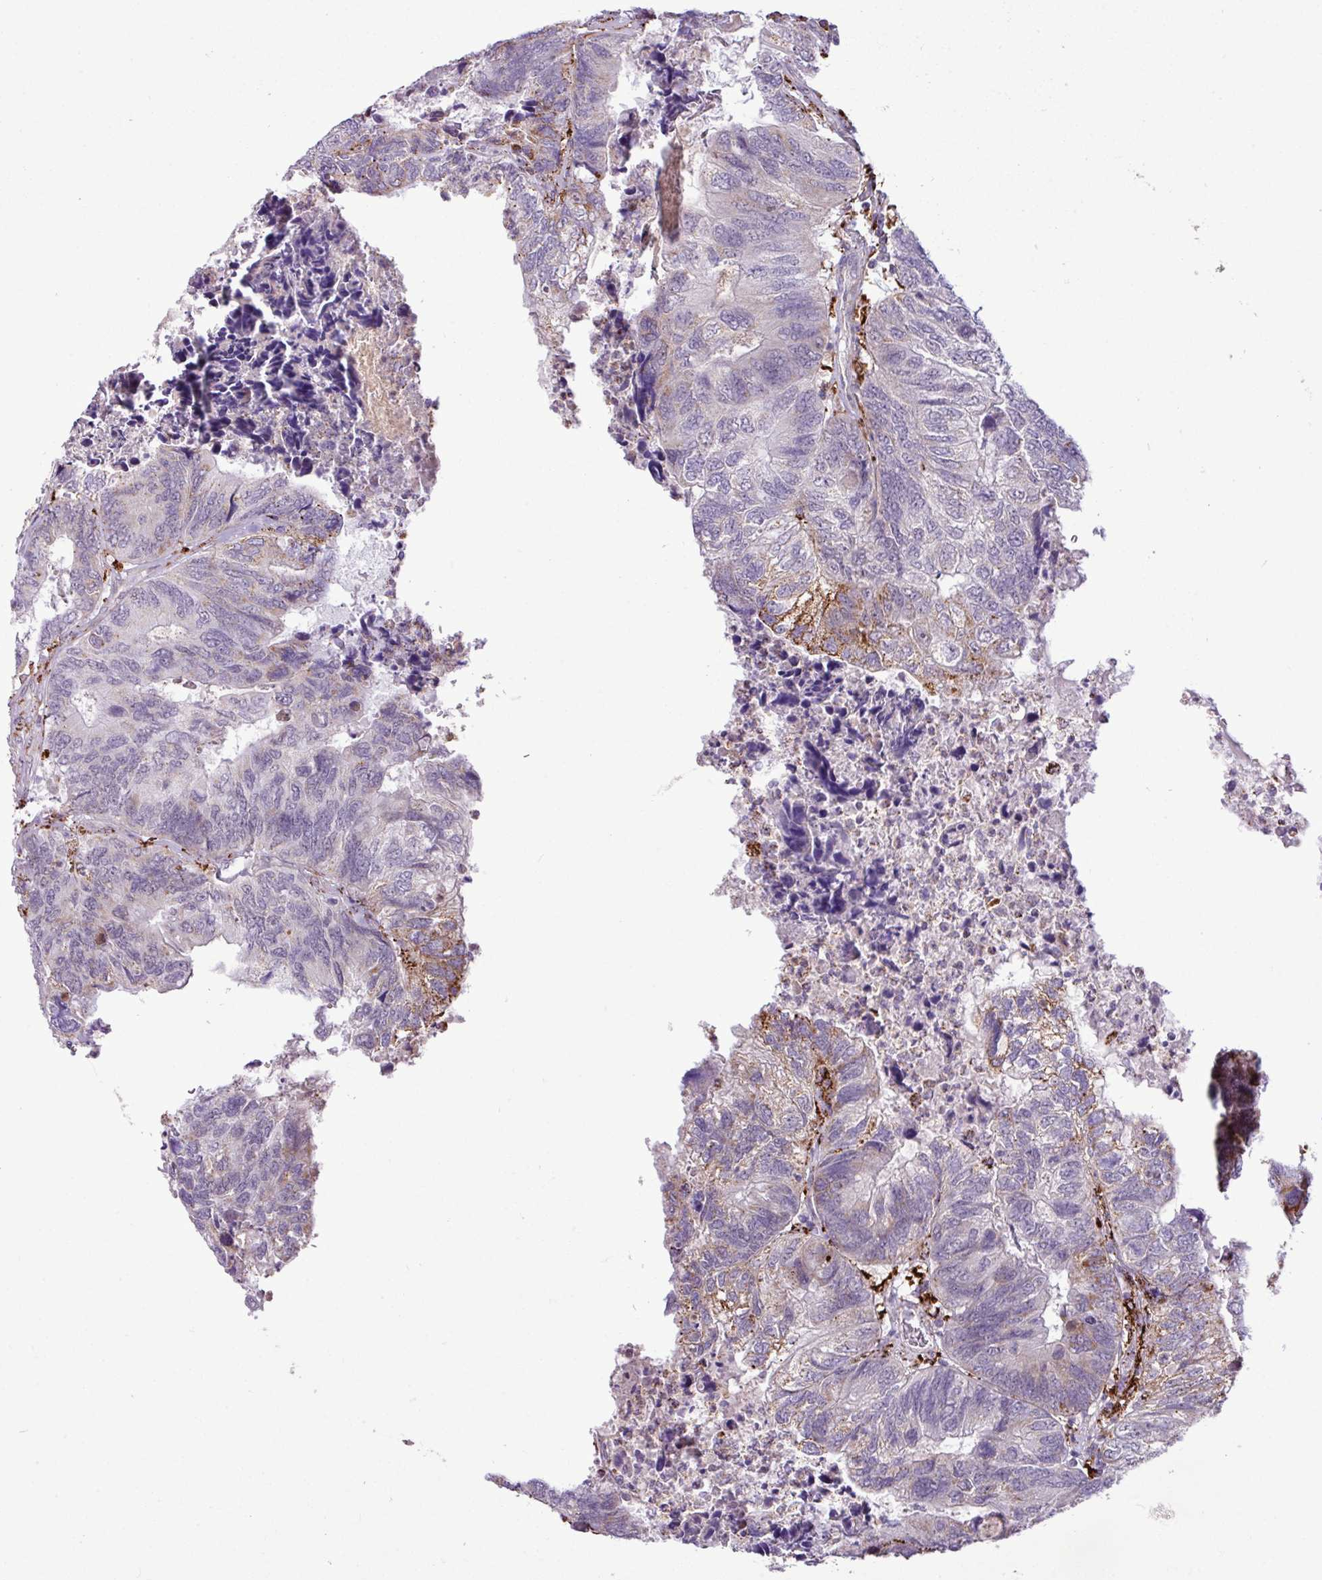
{"staining": {"intensity": "moderate", "quantity": "<25%", "location": "cytoplasmic/membranous"}, "tissue": "colorectal cancer", "cell_type": "Tumor cells", "image_type": "cancer", "snomed": [{"axis": "morphology", "description": "Adenocarcinoma, NOS"}, {"axis": "topography", "description": "Colon"}], "caption": "Immunohistochemical staining of colorectal cancer shows moderate cytoplasmic/membranous protein staining in approximately <25% of tumor cells.", "gene": "SGPP1", "patient": {"sex": "female", "age": 67}}